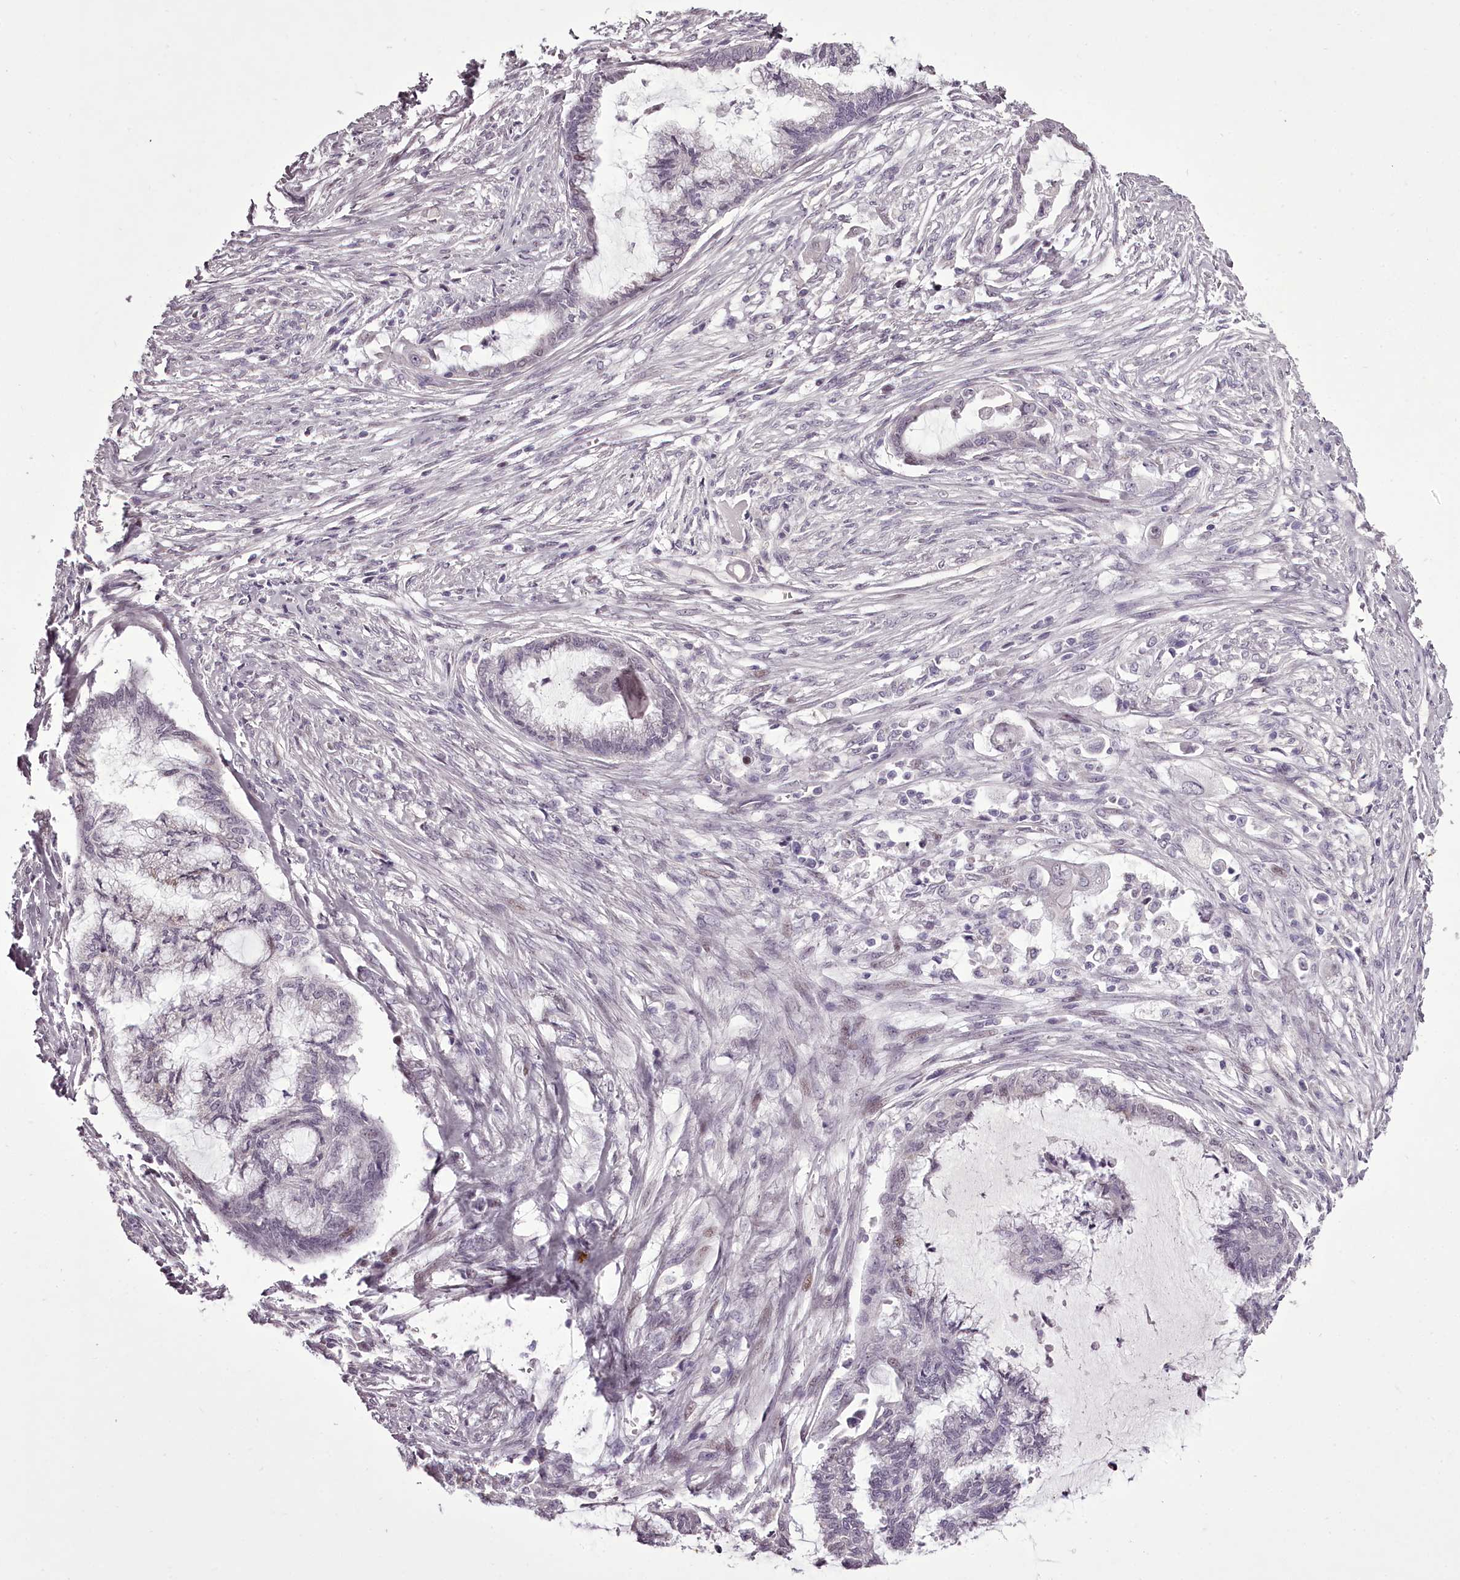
{"staining": {"intensity": "negative", "quantity": "none", "location": "none"}, "tissue": "endometrial cancer", "cell_type": "Tumor cells", "image_type": "cancer", "snomed": [{"axis": "morphology", "description": "Adenocarcinoma, NOS"}, {"axis": "topography", "description": "Endometrium"}], "caption": "Tumor cells show no significant expression in adenocarcinoma (endometrial).", "gene": "C1orf56", "patient": {"sex": "female", "age": 86}}